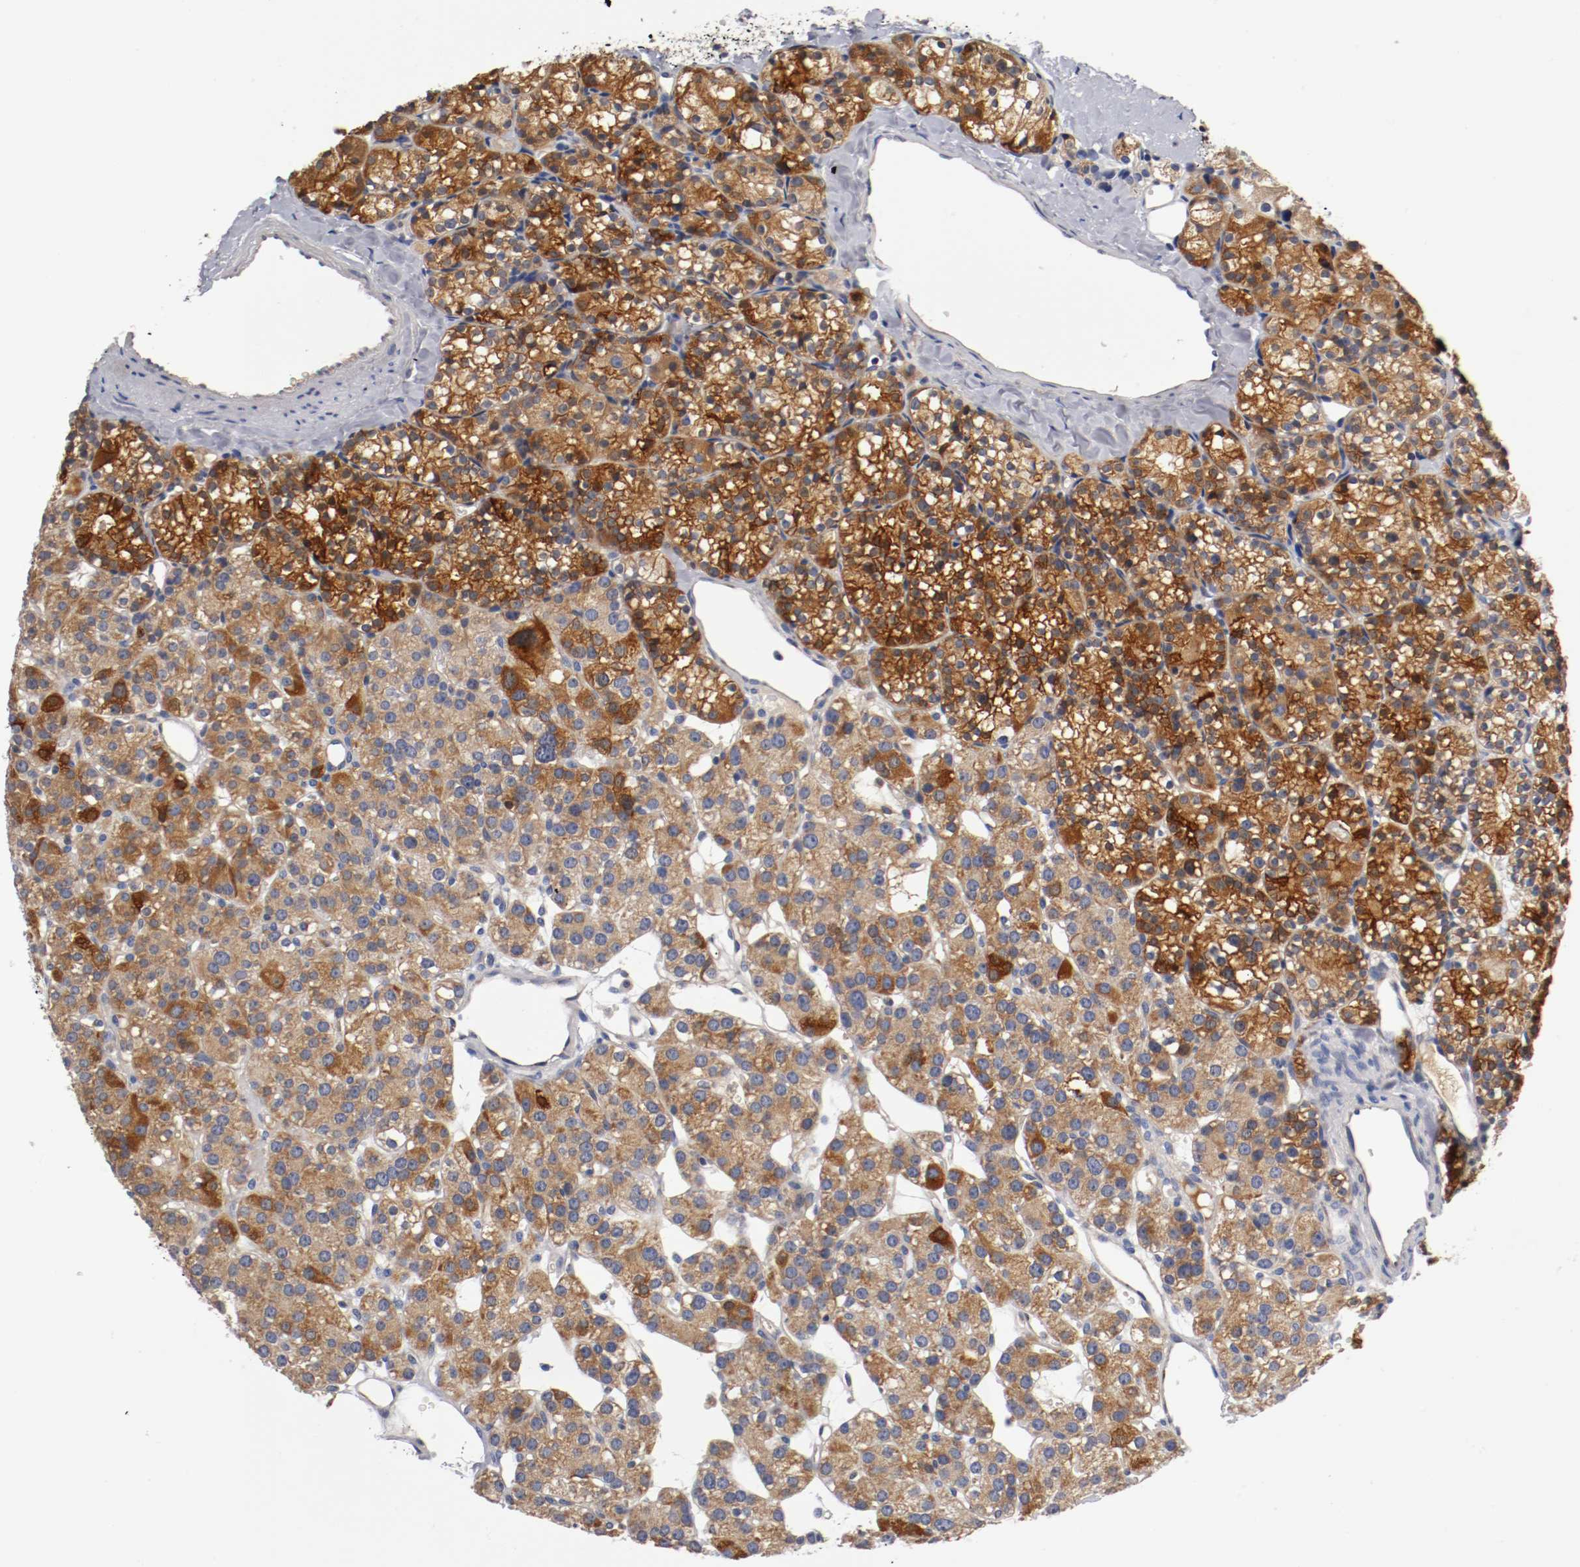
{"staining": {"intensity": "strong", "quantity": ">75%", "location": "cytoplasmic/membranous"}, "tissue": "parathyroid gland", "cell_type": "Glandular cells", "image_type": "normal", "snomed": [{"axis": "morphology", "description": "Normal tissue, NOS"}, {"axis": "topography", "description": "Parathyroid gland"}], "caption": "Normal parathyroid gland shows strong cytoplasmic/membranous expression in about >75% of glandular cells, visualized by immunohistochemistry.", "gene": "PCSK6", "patient": {"sex": "female", "age": 64}}